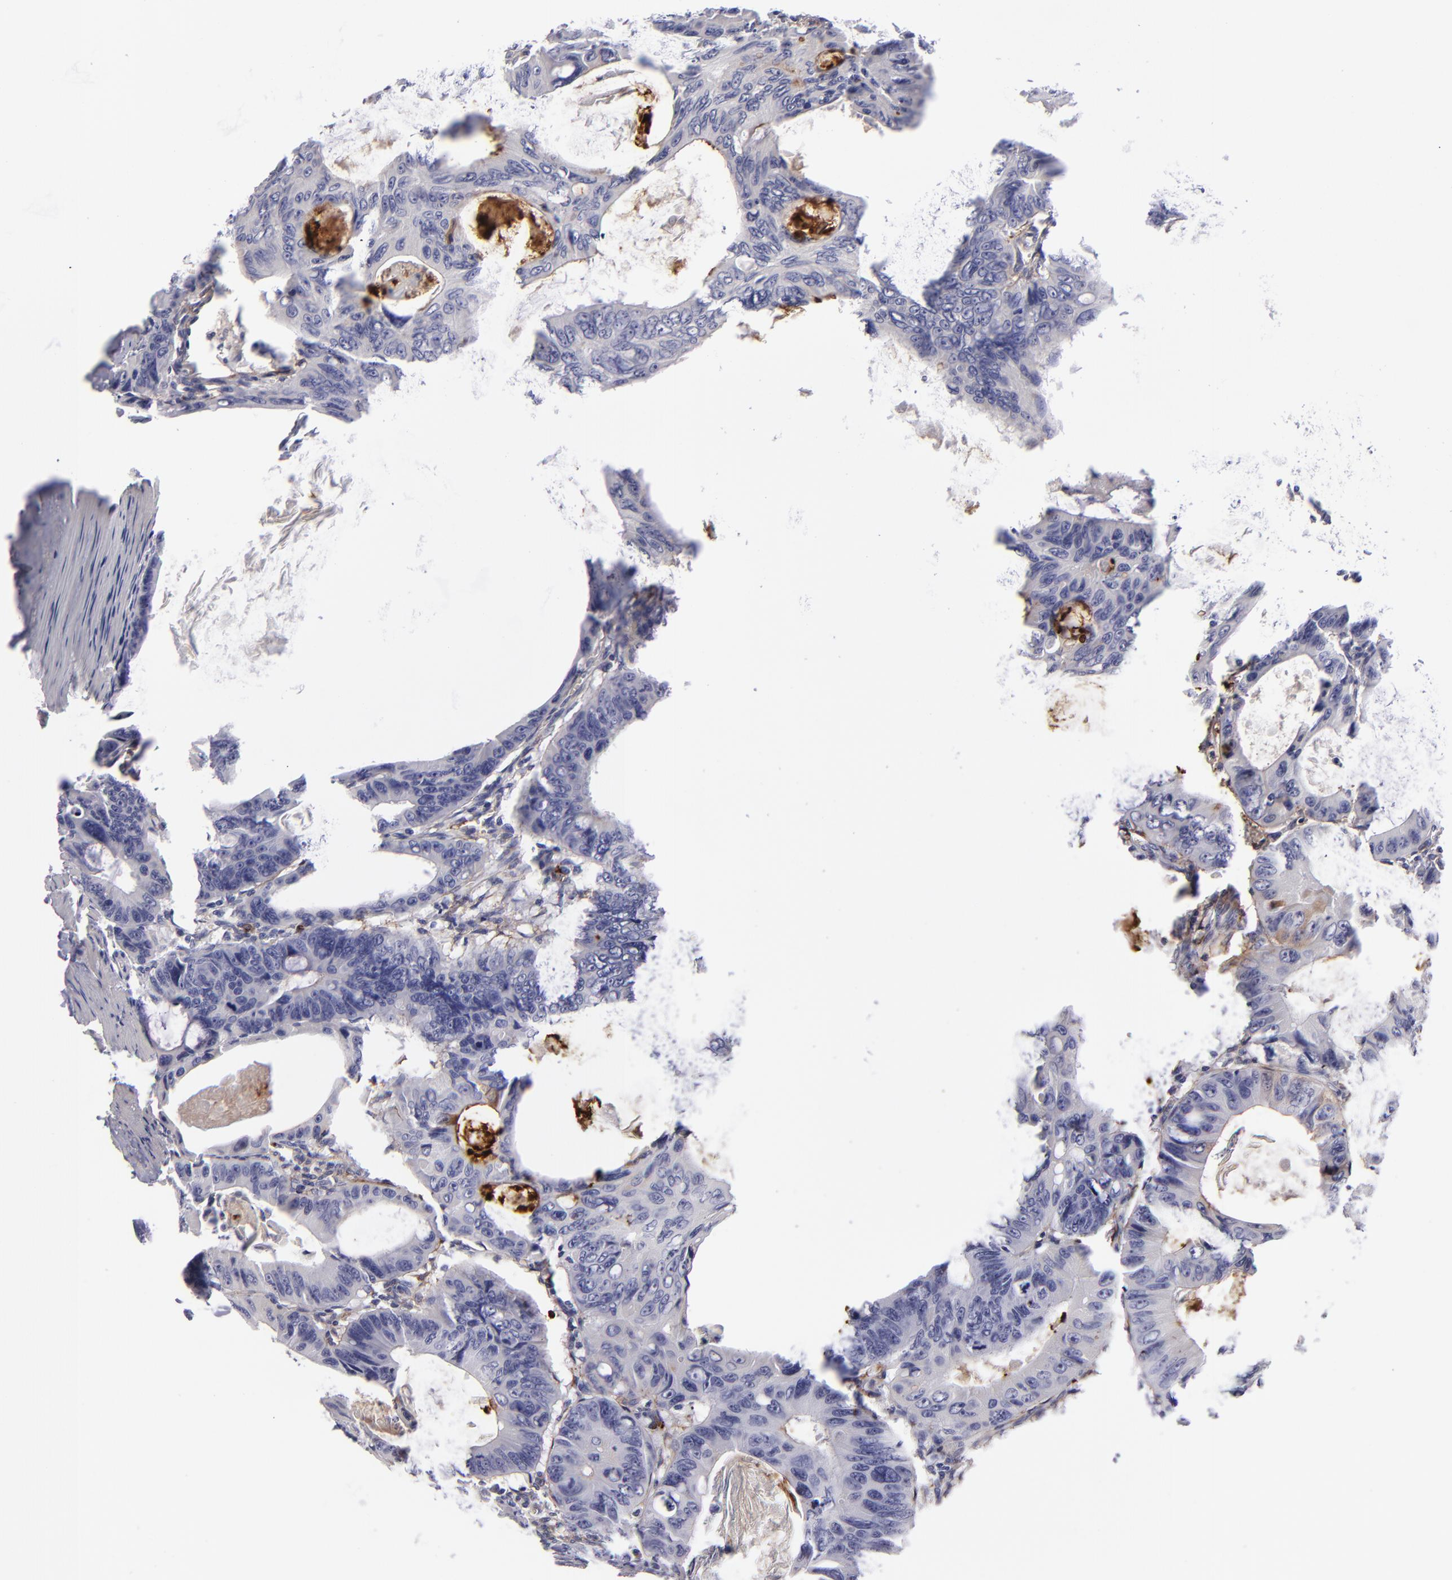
{"staining": {"intensity": "negative", "quantity": "none", "location": "none"}, "tissue": "colorectal cancer", "cell_type": "Tumor cells", "image_type": "cancer", "snomed": [{"axis": "morphology", "description": "Adenocarcinoma, NOS"}, {"axis": "topography", "description": "Colon"}], "caption": "Histopathology image shows no significant protein expression in tumor cells of colorectal cancer (adenocarcinoma).", "gene": "ANPEP", "patient": {"sex": "female", "age": 55}}